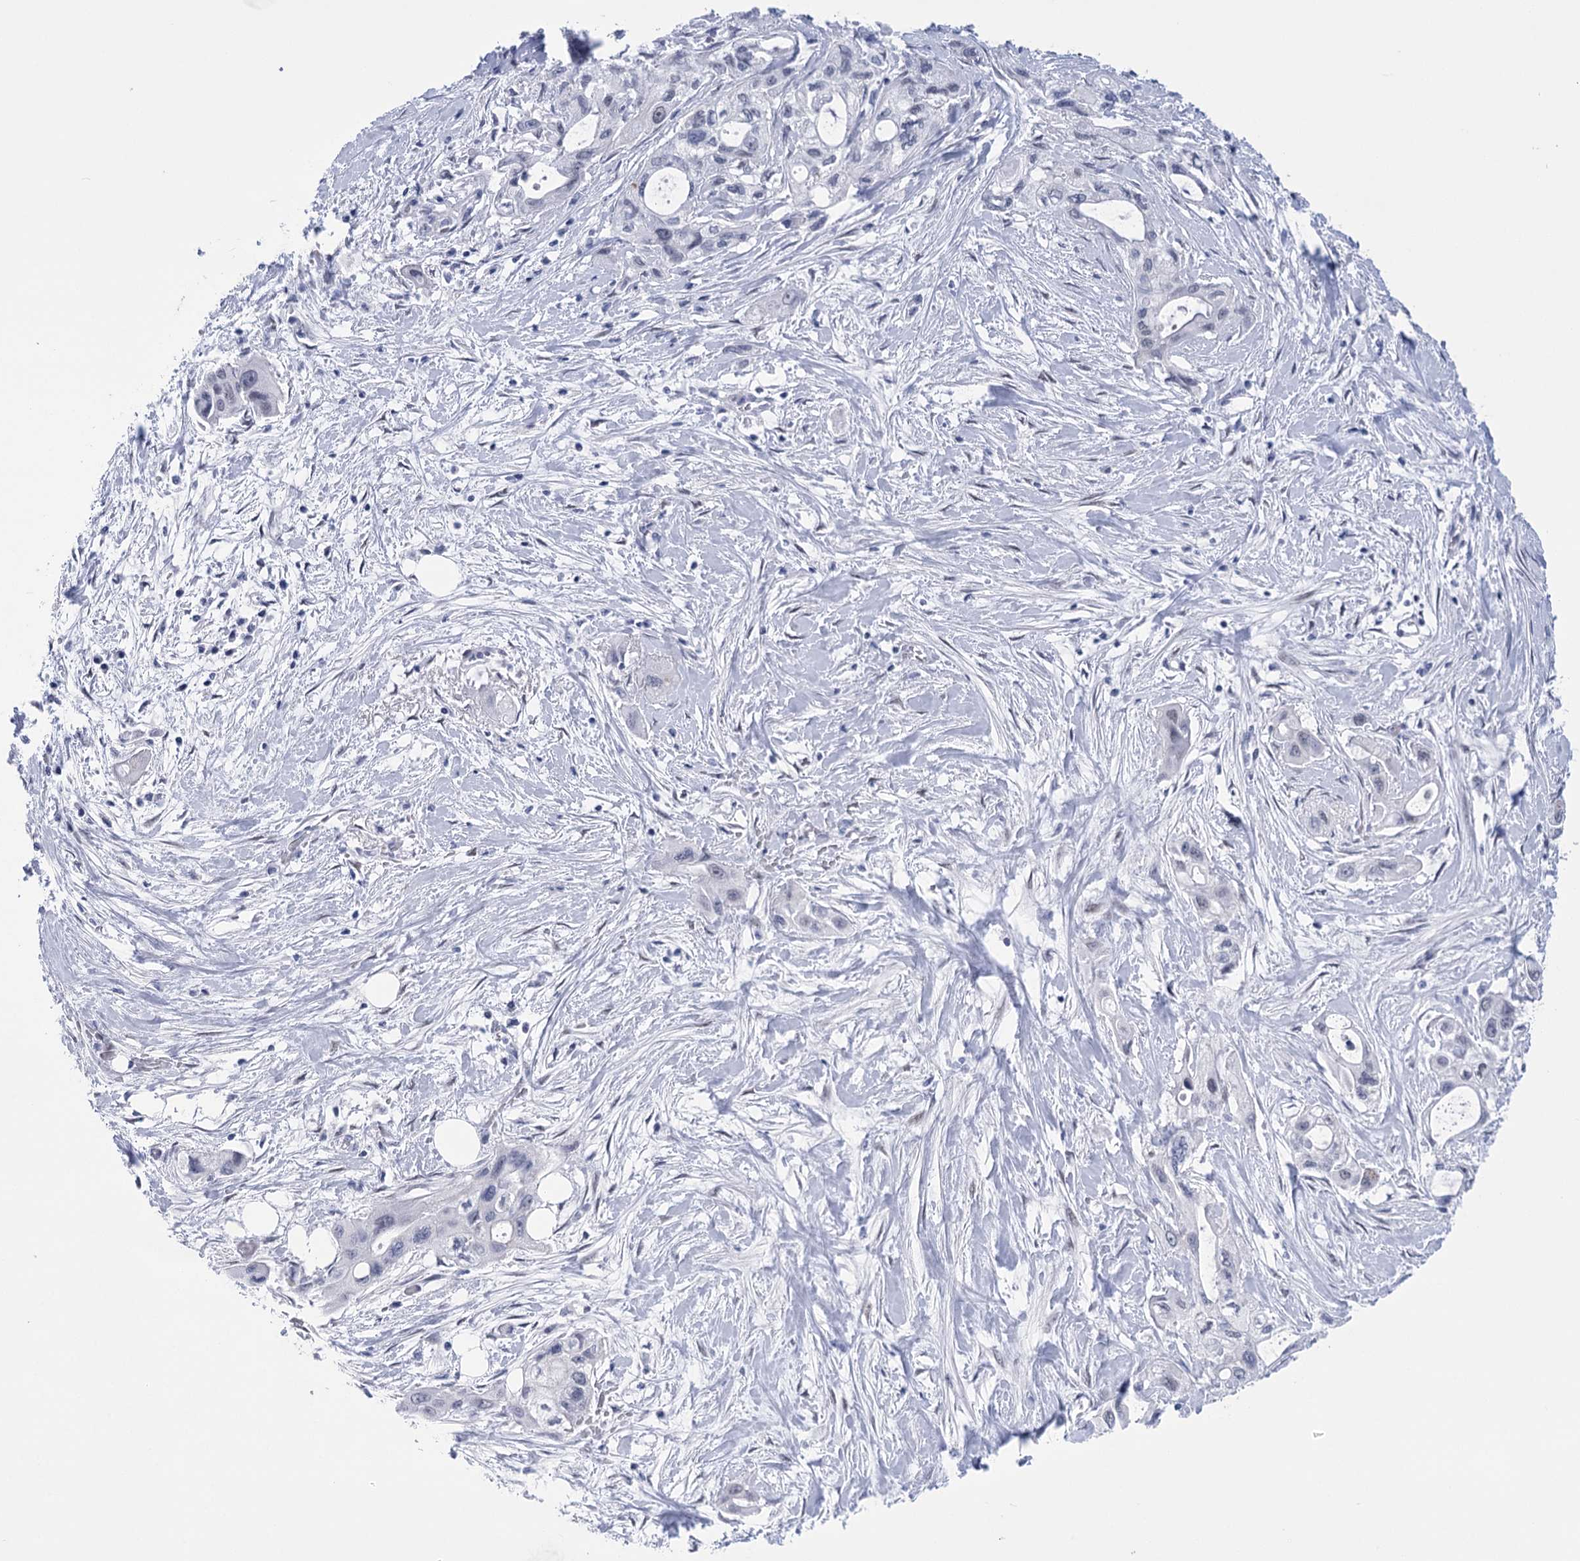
{"staining": {"intensity": "negative", "quantity": "none", "location": "none"}, "tissue": "pancreatic cancer", "cell_type": "Tumor cells", "image_type": "cancer", "snomed": [{"axis": "morphology", "description": "Adenocarcinoma, NOS"}, {"axis": "topography", "description": "Pancreas"}], "caption": "Image shows no protein staining in tumor cells of adenocarcinoma (pancreatic) tissue.", "gene": "HORMAD1", "patient": {"sex": "male", "age": 75}}